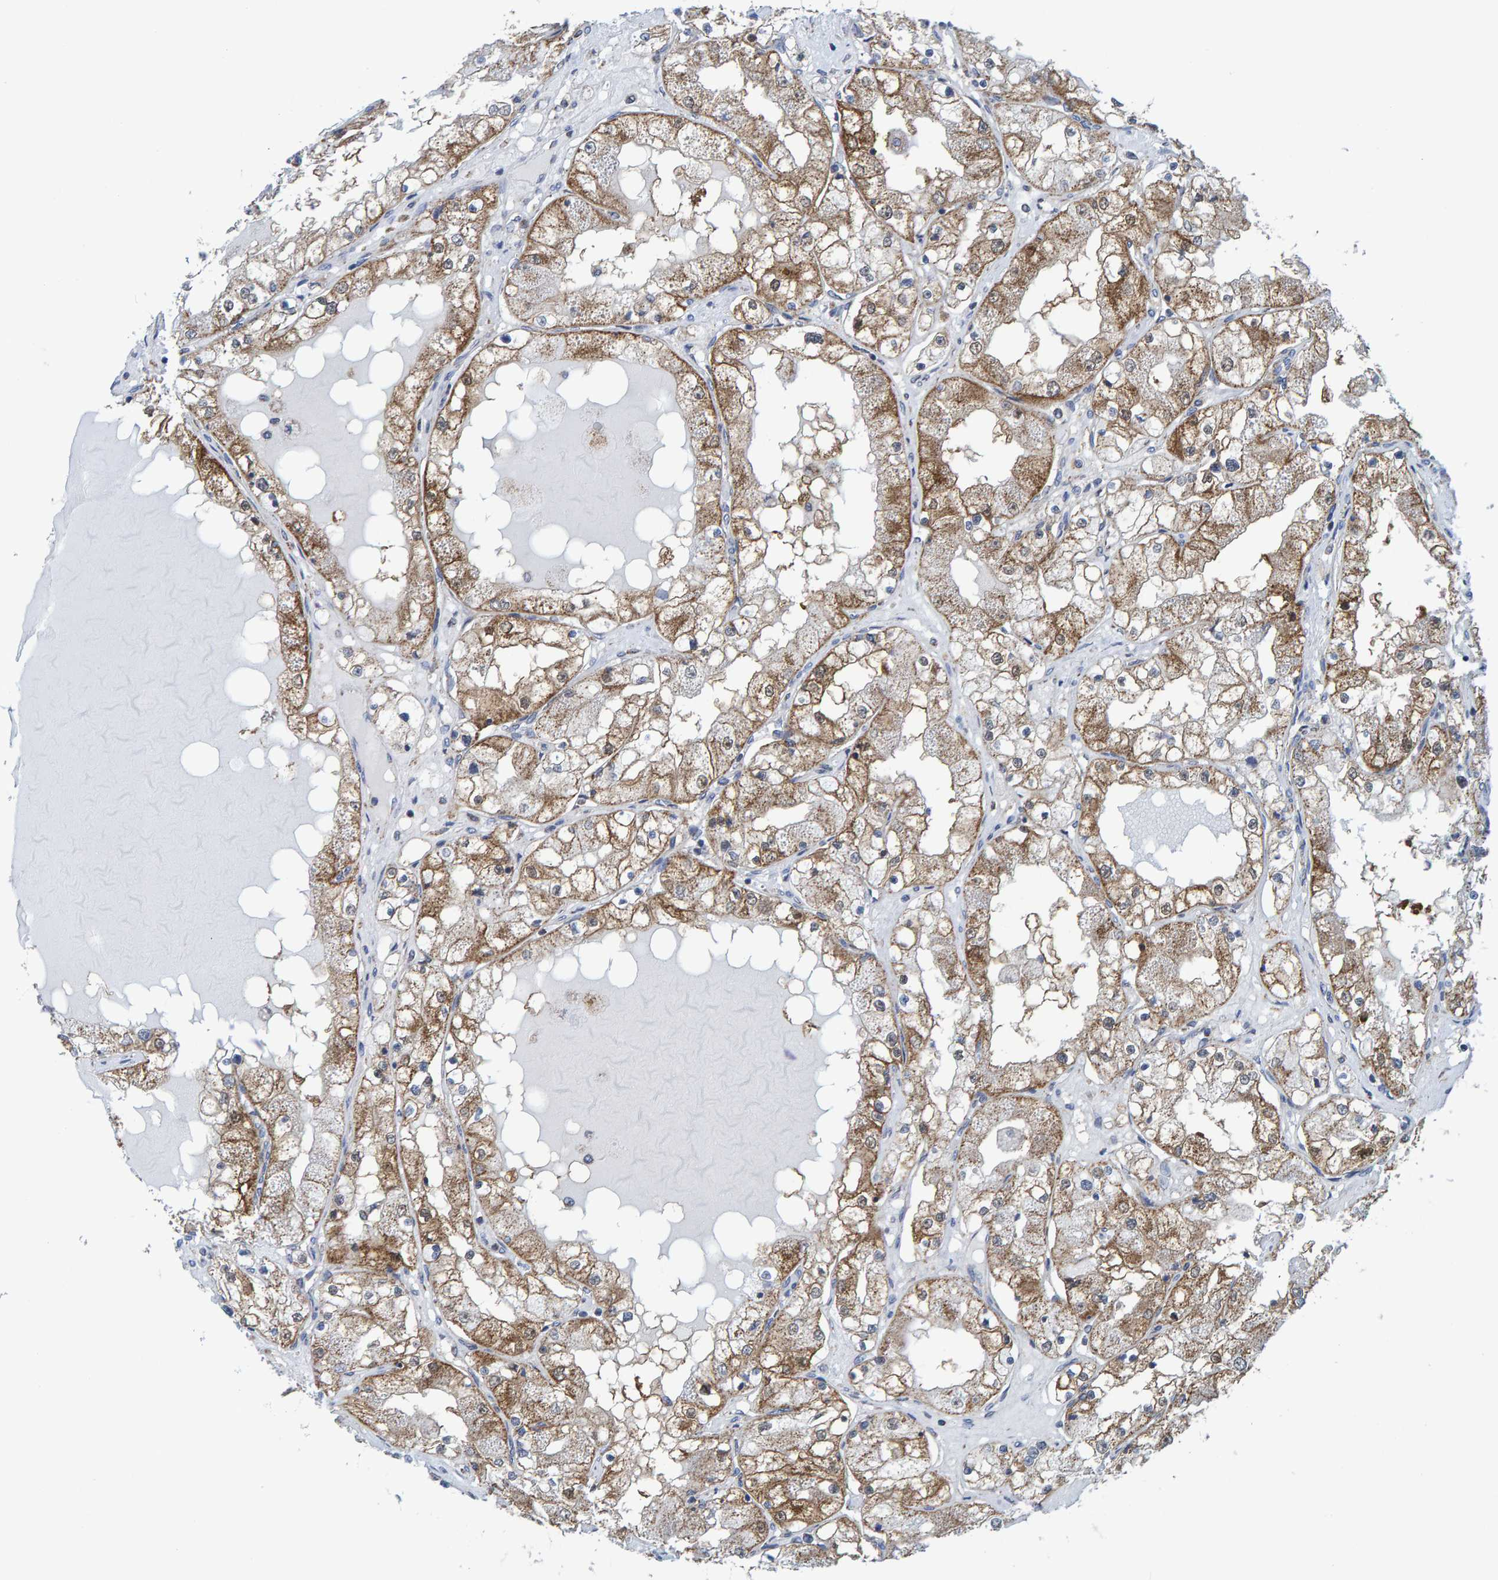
{"staining": {"intensity": "moderate", "quantity": ">75%", "location": "cytoplasmic/membranous"}, "tissue": "renal cancer", "cell_type": "Tumor cells", "image_type": "cancer", "snomed": [{"axis": "morphology", "description": "Adenocarcinoma, NOS"}, {"axis": "topography", "description": "Kidney"}], "caption": "Immunohistochemistry (IHC) photomicrograph of neoplastic tissue: human adenocarcinoma (renal) stained using IHC demonstrates medium levels of moderate protein expression localized specifically in the cytoplasmic/membranous of tumor cells, appearing as a cytoplasmic/membranous brown color.", "gene": "MRPS7", "patient": {"sex": "male", "age": 68}}